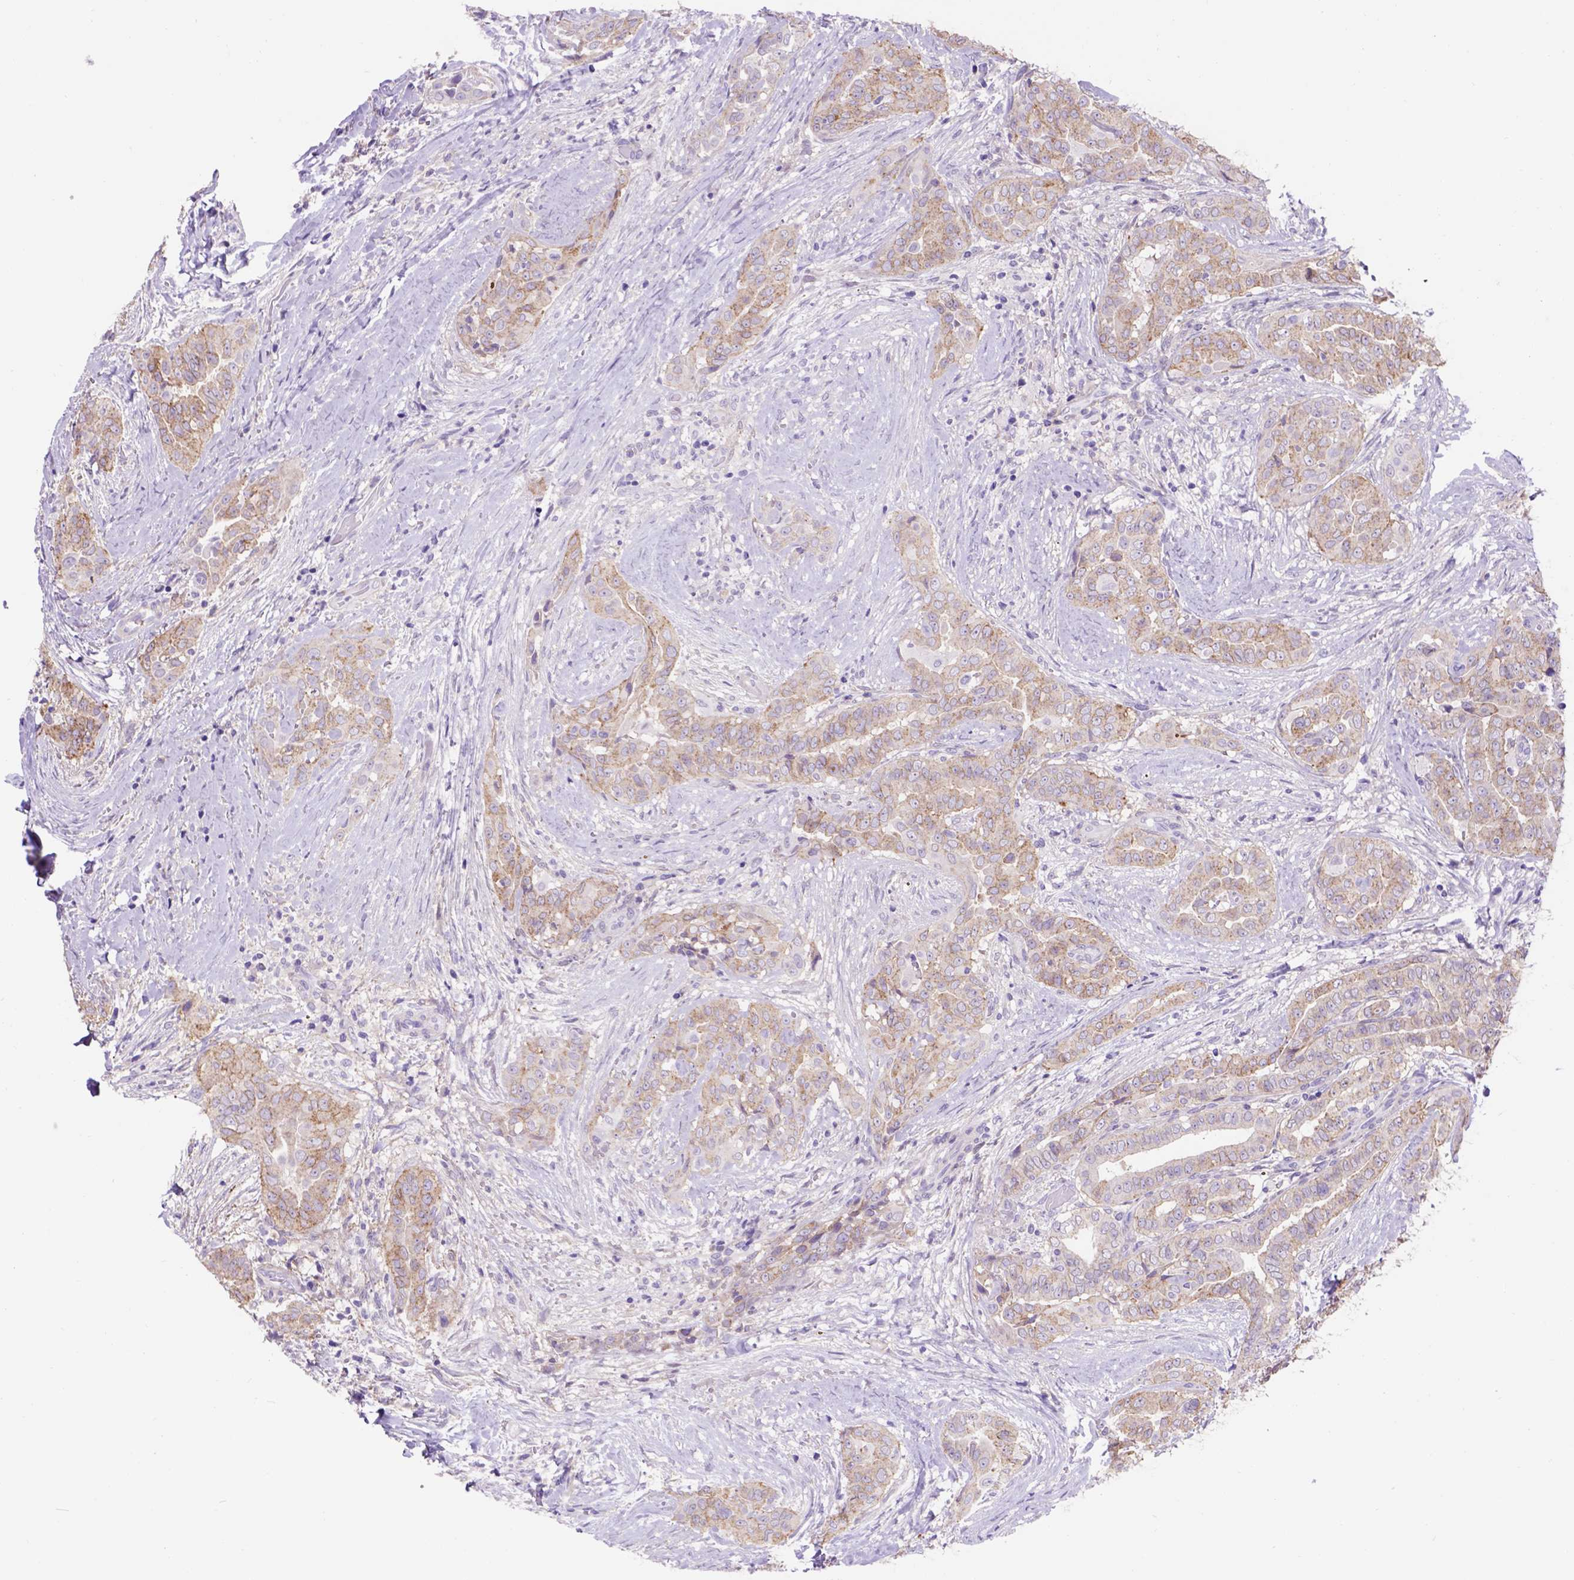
{"staining": {"intensity": "weak", "quantity": "25%-75%", "location": "cytoplasmic/membranous"}, "tissue": "thyroid cancer", "cell_type": "Tumor cells", "image_type": "cancer", "snomed": [{"axis": "morphology", "description": "Papillary adenocarcinoma, NOS"}, {"axis": "morphology", "description": "Papillary adenoma metastatic"}, {"axis": "topography", "description": "Thyroid gland"}], "caption": "Human thyroid cancer stained with a protein marker reveals weak staining in tumor cells.", "gene": "EGFR", "patient": {"sex": "female", "age": 50}}